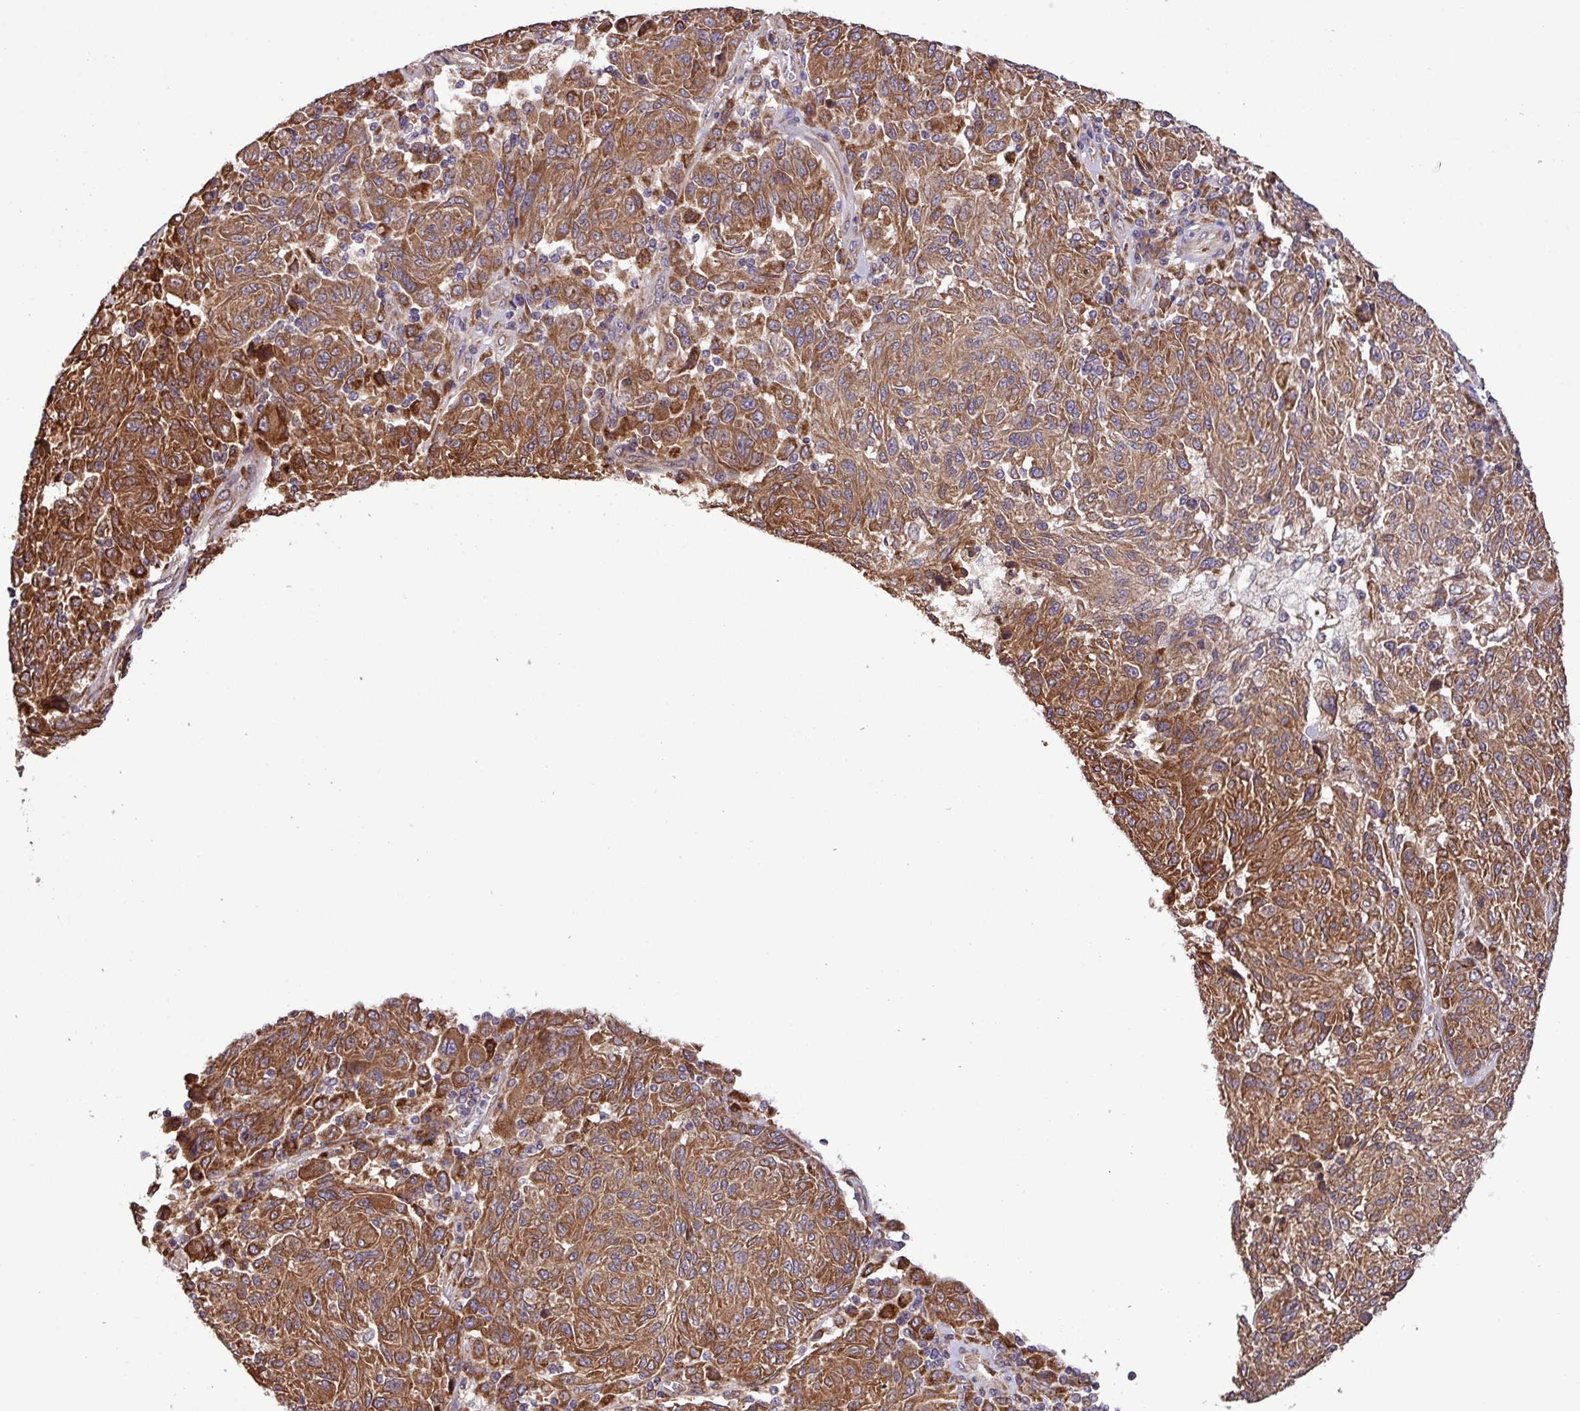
{"staining": {"intensity": "moderate", "quantity": ">75%", "location": "cytoplasmic/membranous"}, "tissue": "melanoma", "cell_type": "Tumor cells", "image_type": "cancer", "snomed": [{"axis": "morphology", "description": "Malignant melanoma, NOS"}, {"axis": "topography", "description": "Skin"}], "caption": "This is a micrograph of immunohistochemistry staining of melanoma, which shows moderate staining in the cytoplasmic/membranous of tumor cells.", "gene": "MEGF6", "patient": {"sex": "male", "age": 53}}